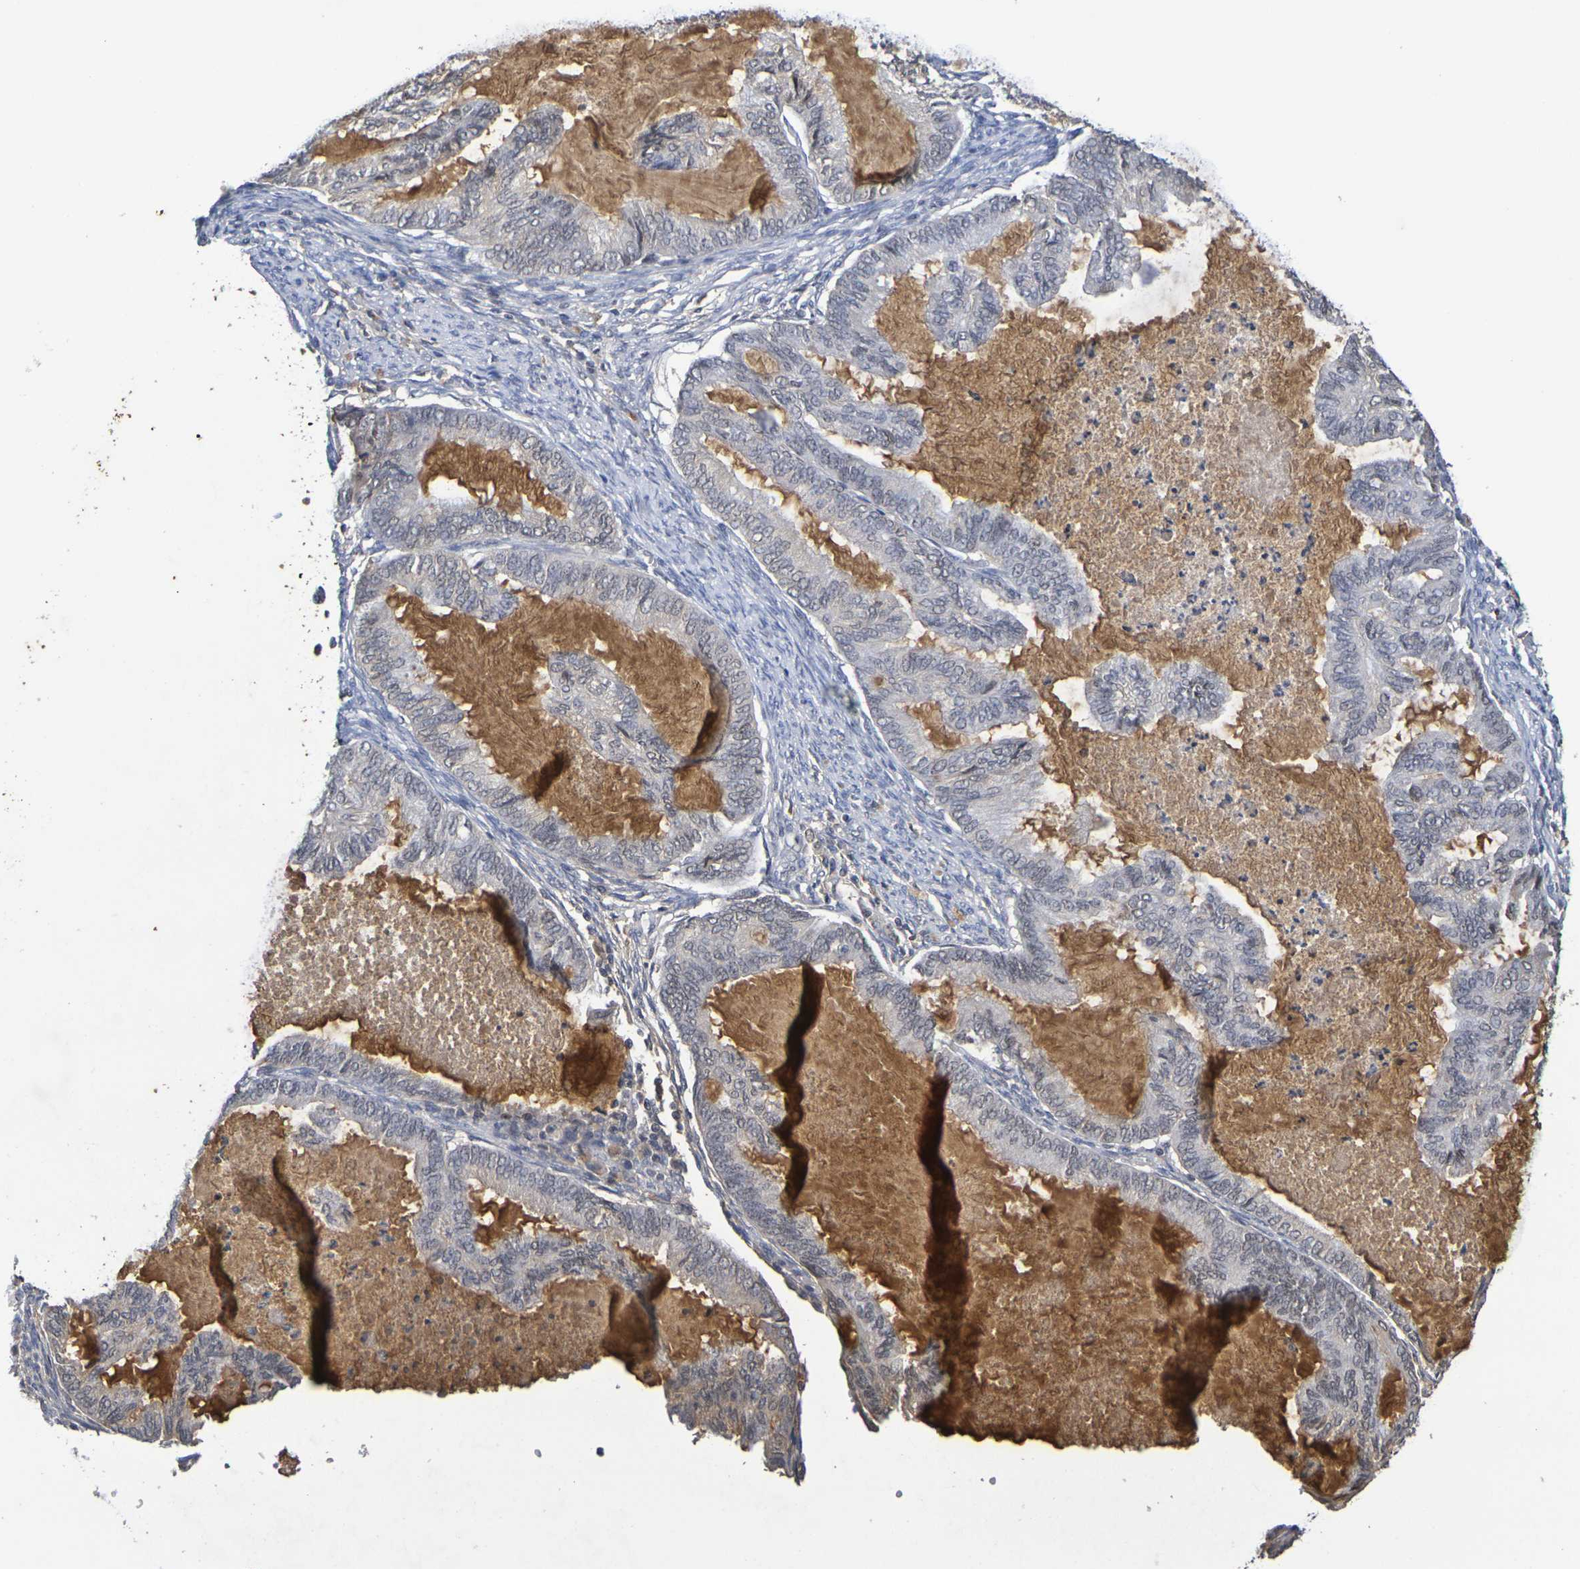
{"staining": {"intensity": "moderate", "quantity": "25%-75%", "location": "cytoplasmic/membranous,nuclear"}, "tissue": "cervical cancer", "cell_type": "Tumor cells", "image_type": "cancer", "snomed": [{"axis": "morphology", "description": "Normal tissue, NOS"}, {"axis": "morphology", "description": "Adenocarcinoma, NOS"}, {"axis": "topography", "description": "Cervix"}, {"axis": "topography", "description": "Endometrium"}], "caption": "Brown immunohistochemical staining in cervical cancer (adenocarcinoma) demonstrates moderate cytoplasmic/membranous and nuclear staining in approximately 25%-75% of tumor cells.", "gene": "TERF2", "patient": {"sex": "female", "age": 86}}